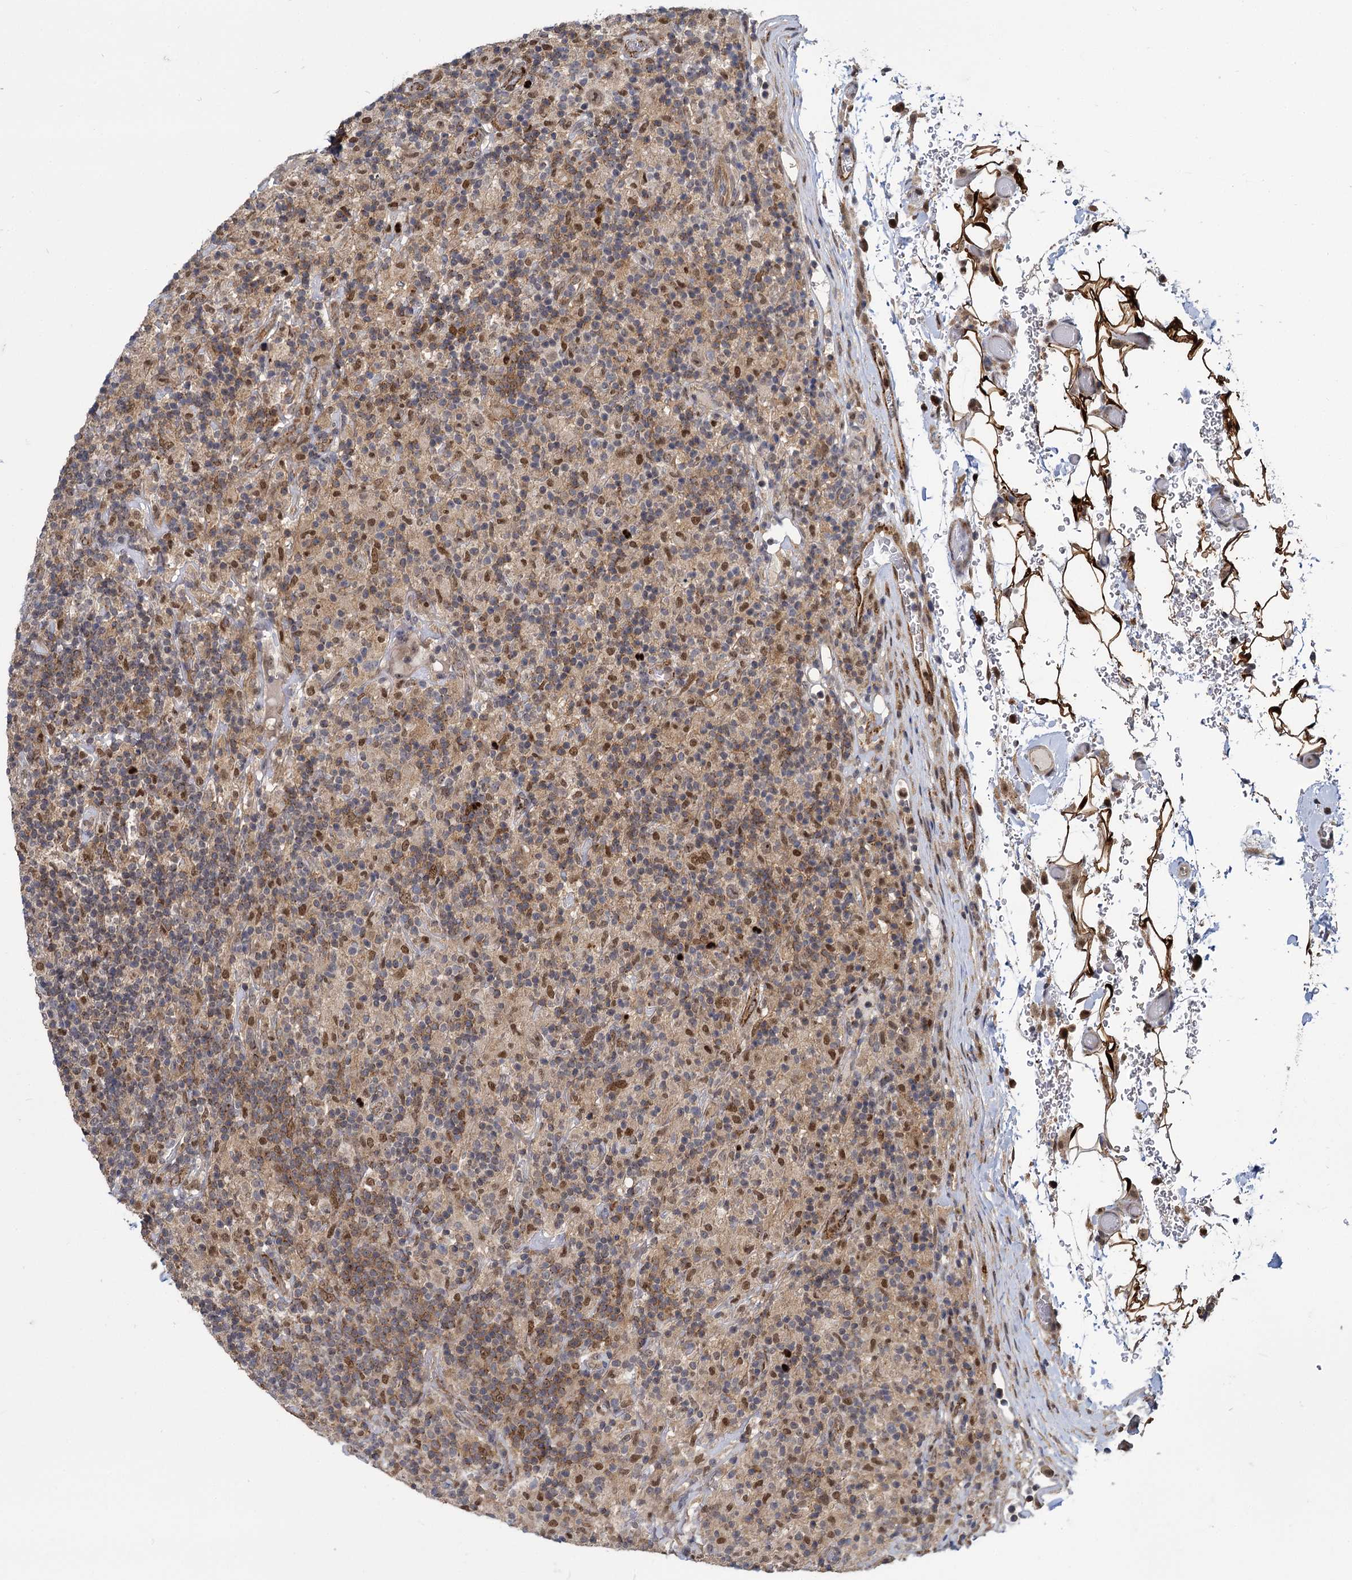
{"staining": {"intensity": "weak", "quantity": ">75%", "location": "nuclear"}, "tissue": "lymphoma", "cell_type": "Tumor cells", "image_type": "cancer", "snomed": [{"axis": "morphology", "description": "Hodgkin's disease, NOS"}, {"axis": "topography", "description": "Lymph node"}], "caption": "Lymphoma stained with a brown dye displays weak nuclear positive staining in about >75% of tumor cells.", "gene": "GAL3ST4", "patient": {"sex": "male", "age": 70}}